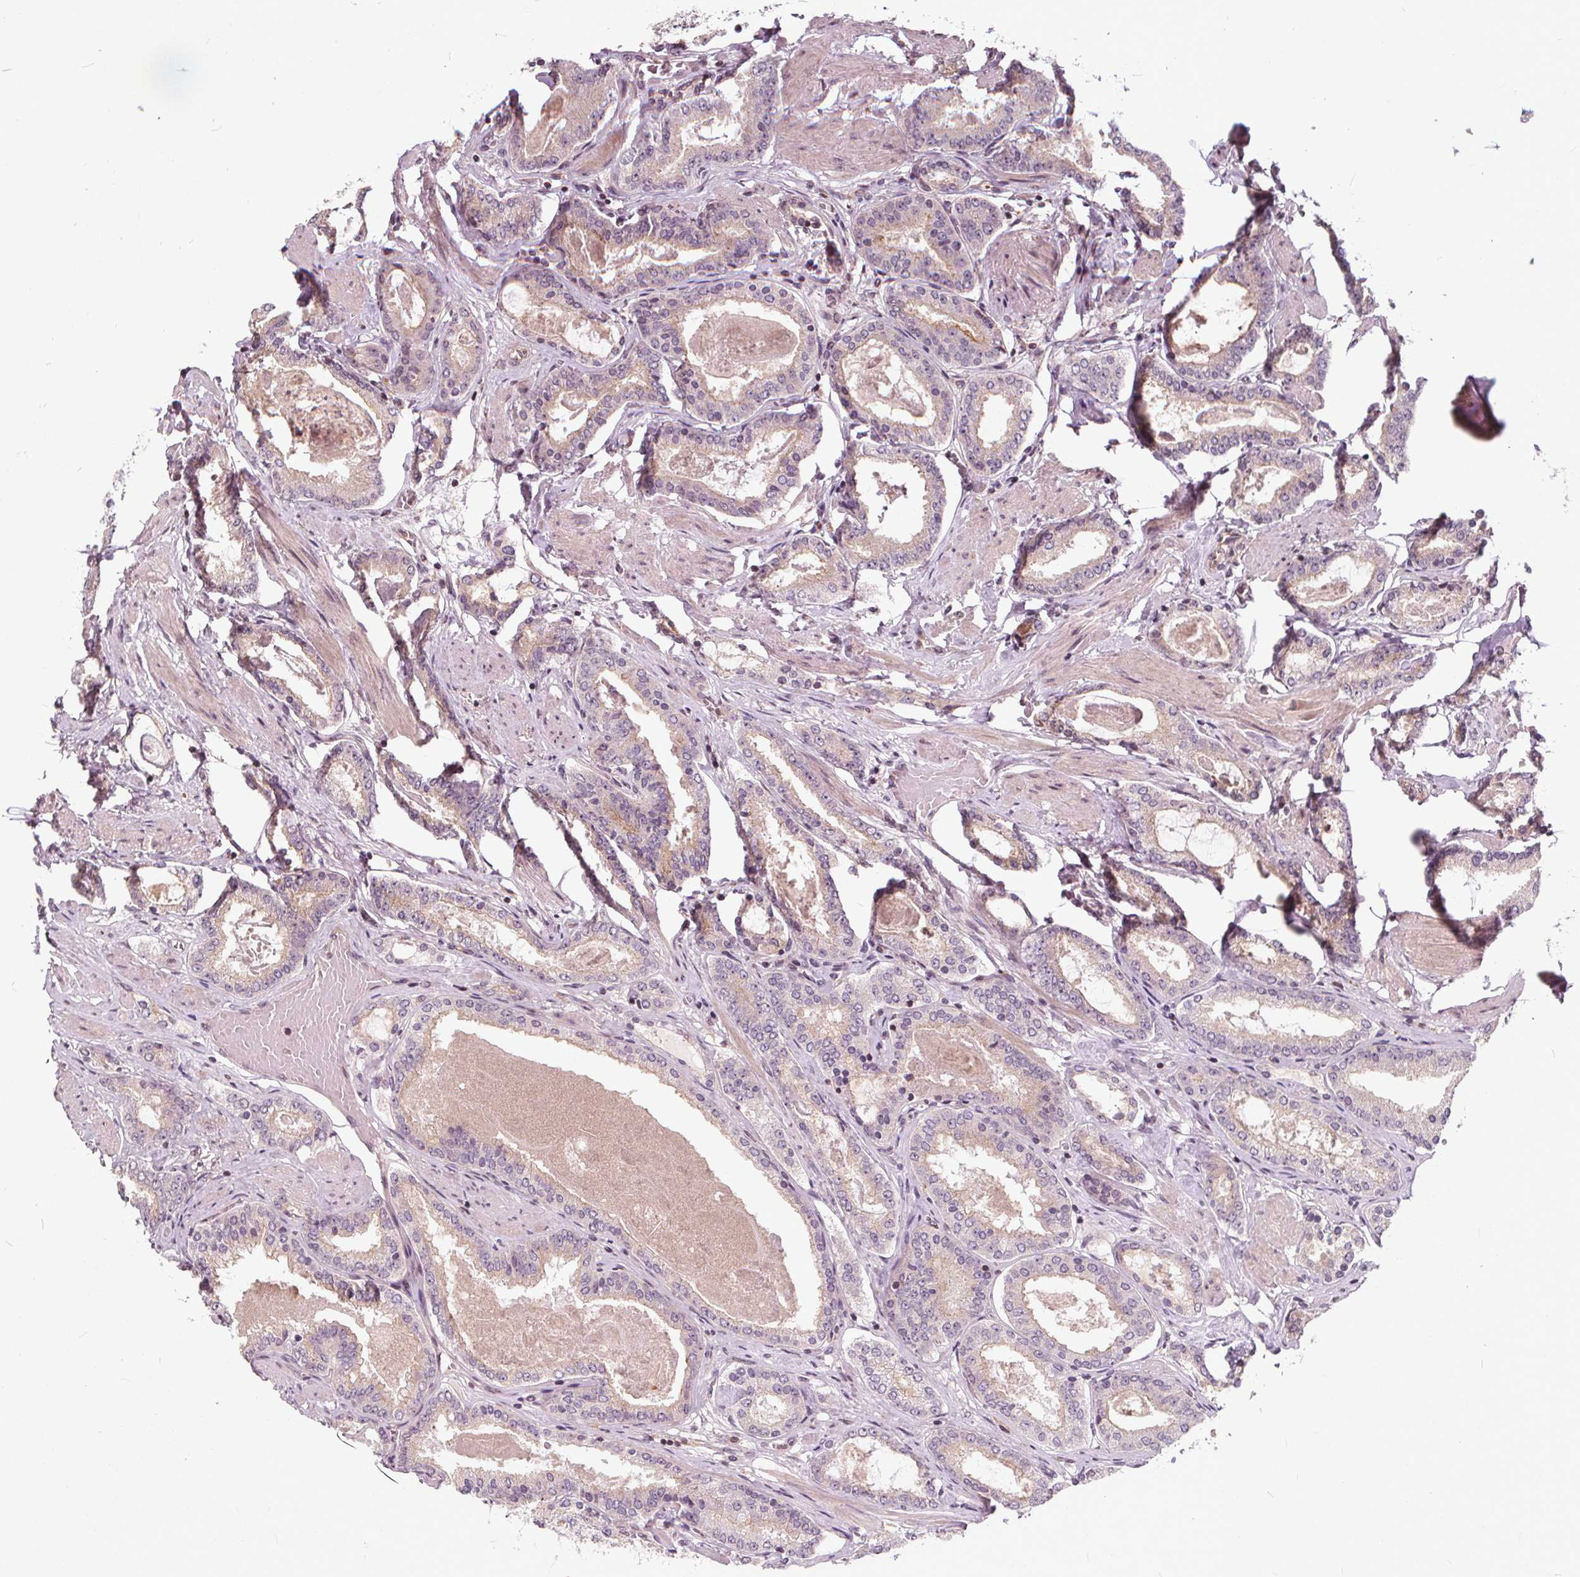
{"staining": {"intensity": "negative", "quantity": "none", "location": "none"}, "tissue": "prostate cancer", "cell_type": "Tumor cells", "image_type": "cancer", "snomed": [{"axis": "morphology", "description": "Adenocarcinoma, High grade"}, {"axis": "topography", "description": "Prostate"}], "caption": "High-grade adenocarcinoma (prostate) stained for a protein using immunohistochemistry (IHC) exhibits no expression tumor cells.", "gene": "INPP5E", "patient": {"sex": "male", "age": 63}}